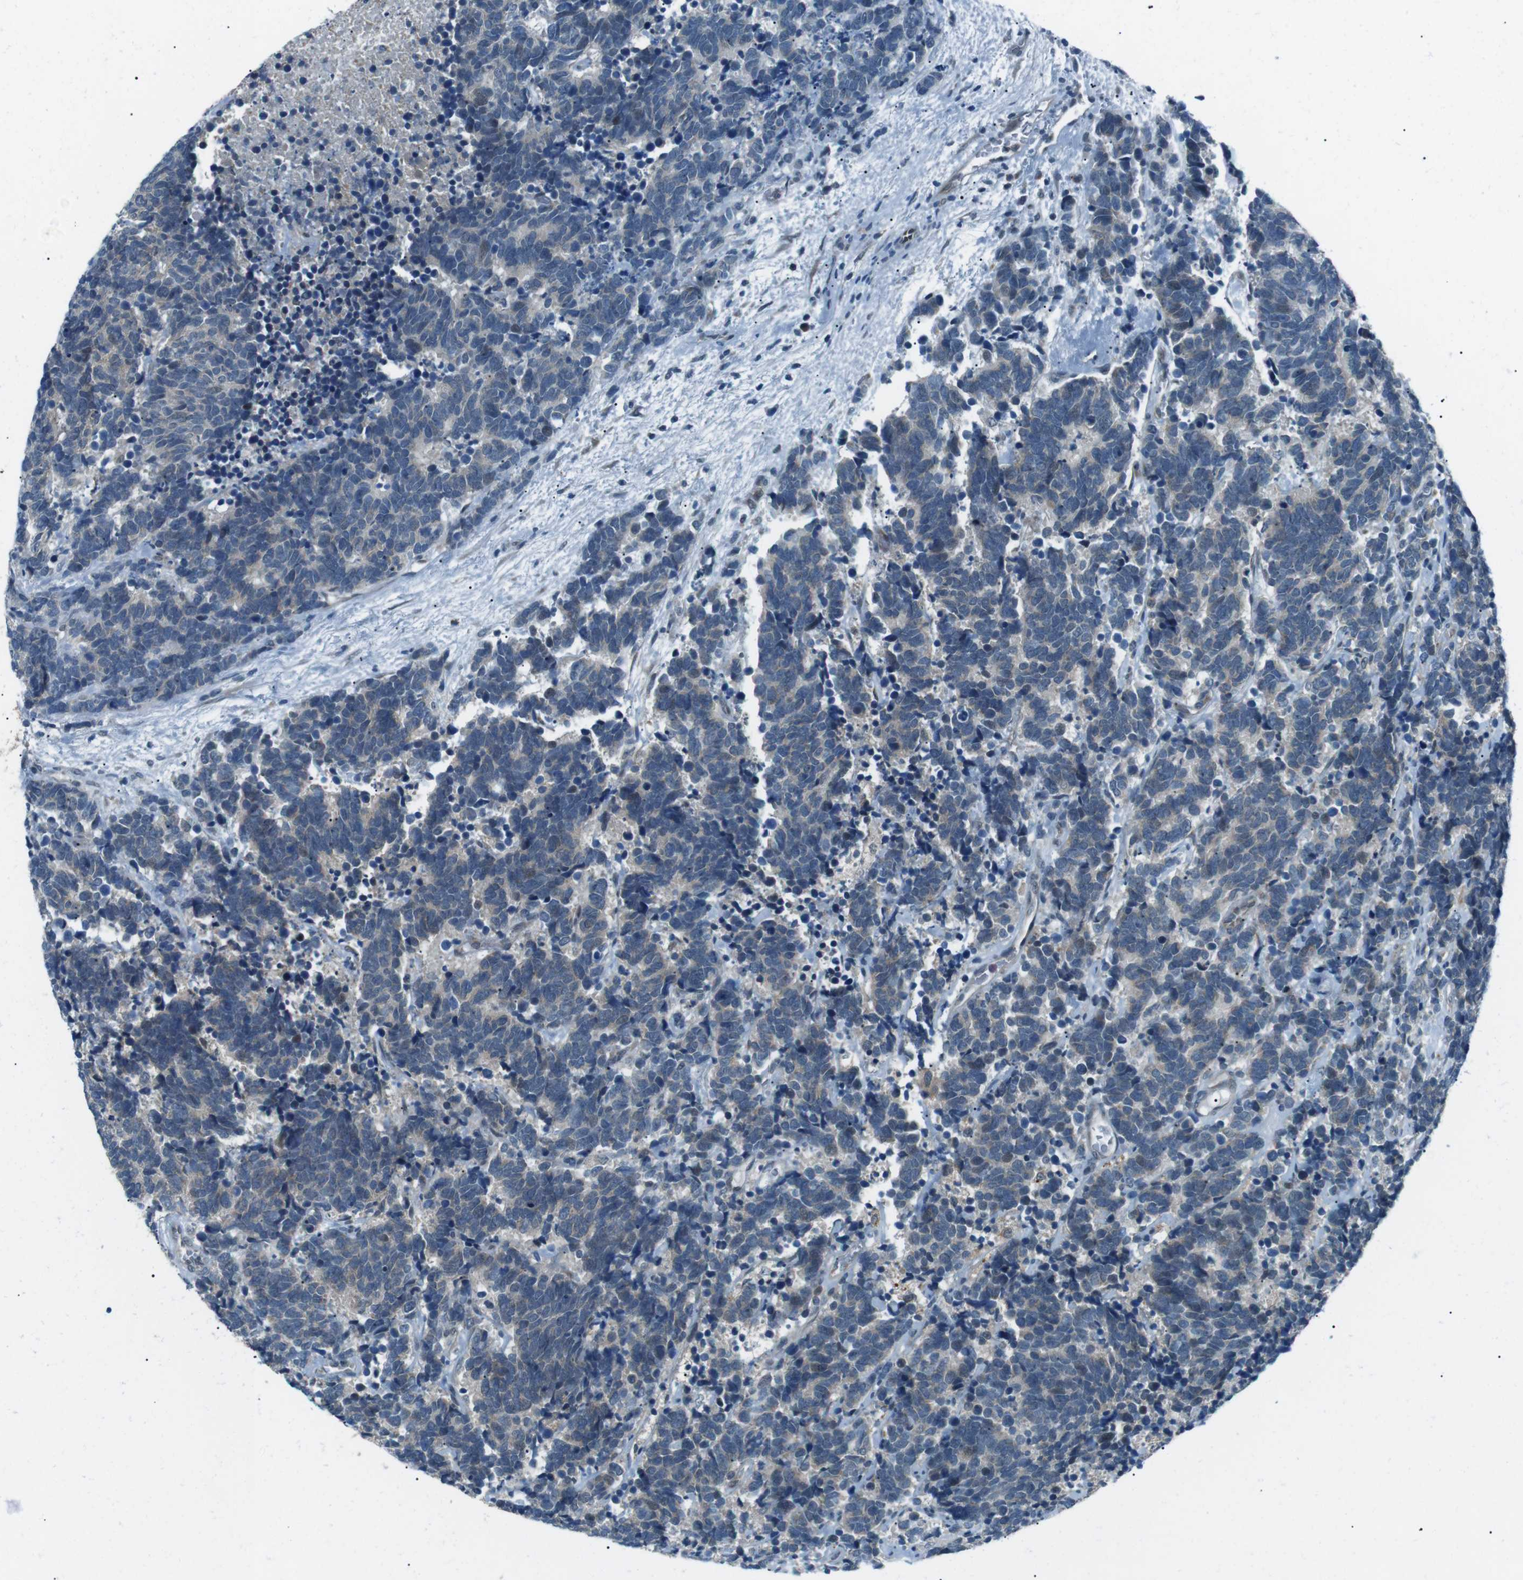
{"staining": {"intensity": "negative", "quantity": "none", "location": "none"}, "tissue": "carcinoid", "cell_type": "Tumor cells", "image_type": "cancer", "snomed": [{"axis": "morphology", "description": "Carcinoma, NOS"}, {"axis": "morphology", "description": "Carcinoid, malignant, NOS"}, {"axis": "topography", "description": "Urinary bladder"}], "caption": "Tumor cells are negative for brown protein staining in carcinoid.", "gene": "LRIG2", "patient": {"sex": "male", "age": 57}}